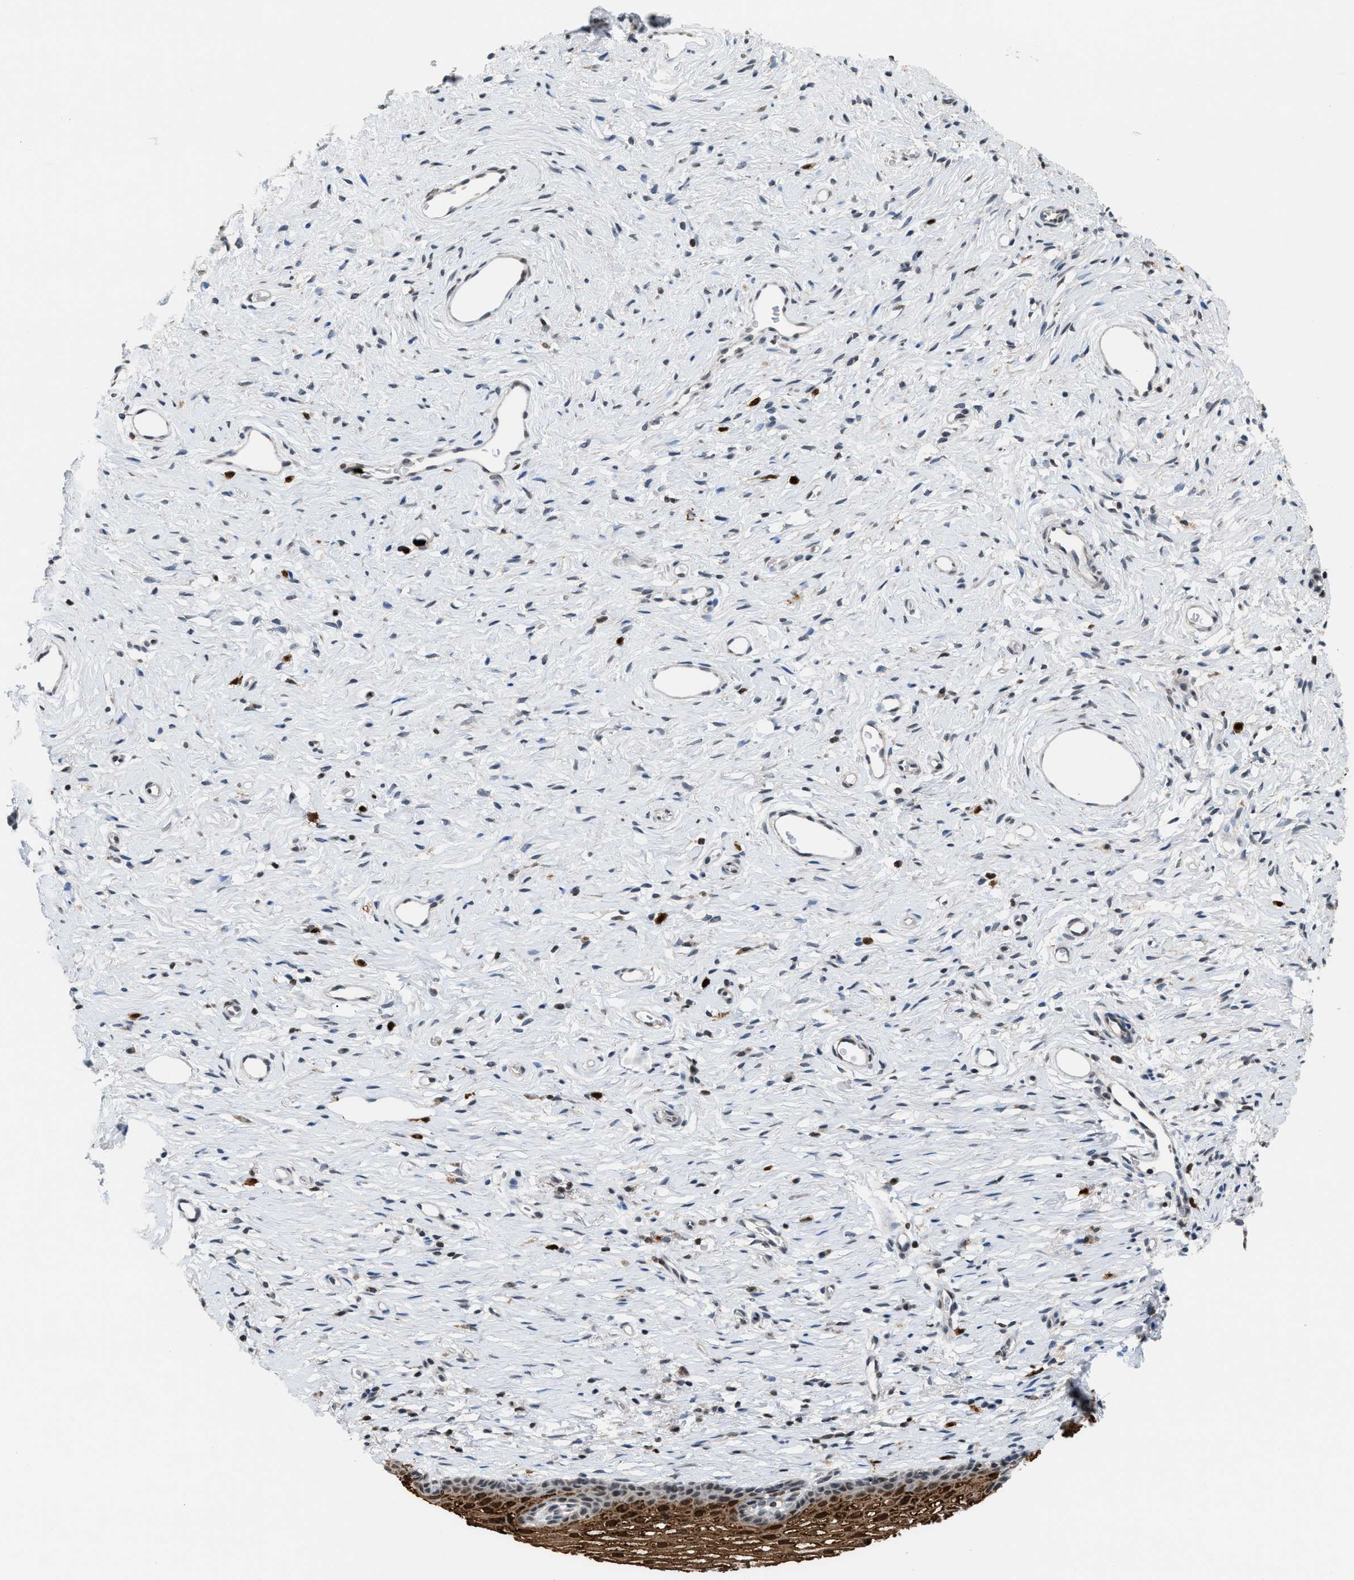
{"staining": {"intensity": "moderate", "quantity": ">75%", "location": "cytoplasmic/membranous"}, "tissue": "cervix", "cell_type": "Glandular cells", "image_type": "normal", "snomed": [{"axis": "morphology", "description": "Normal tissue, NOS"}, {"axis": "topography", "description": "Cervix"}], "caption": "Immunohistochemical staining of unremarkable human cervix displays >75% levels of moderate cytoplasmic/membranous protein staining in approximately >75% of glandular cells. (IHC, brightfield microscopy, high magnification).", "gene": "PRUNE2", "patient": {"sex": "female", "age": 77}}